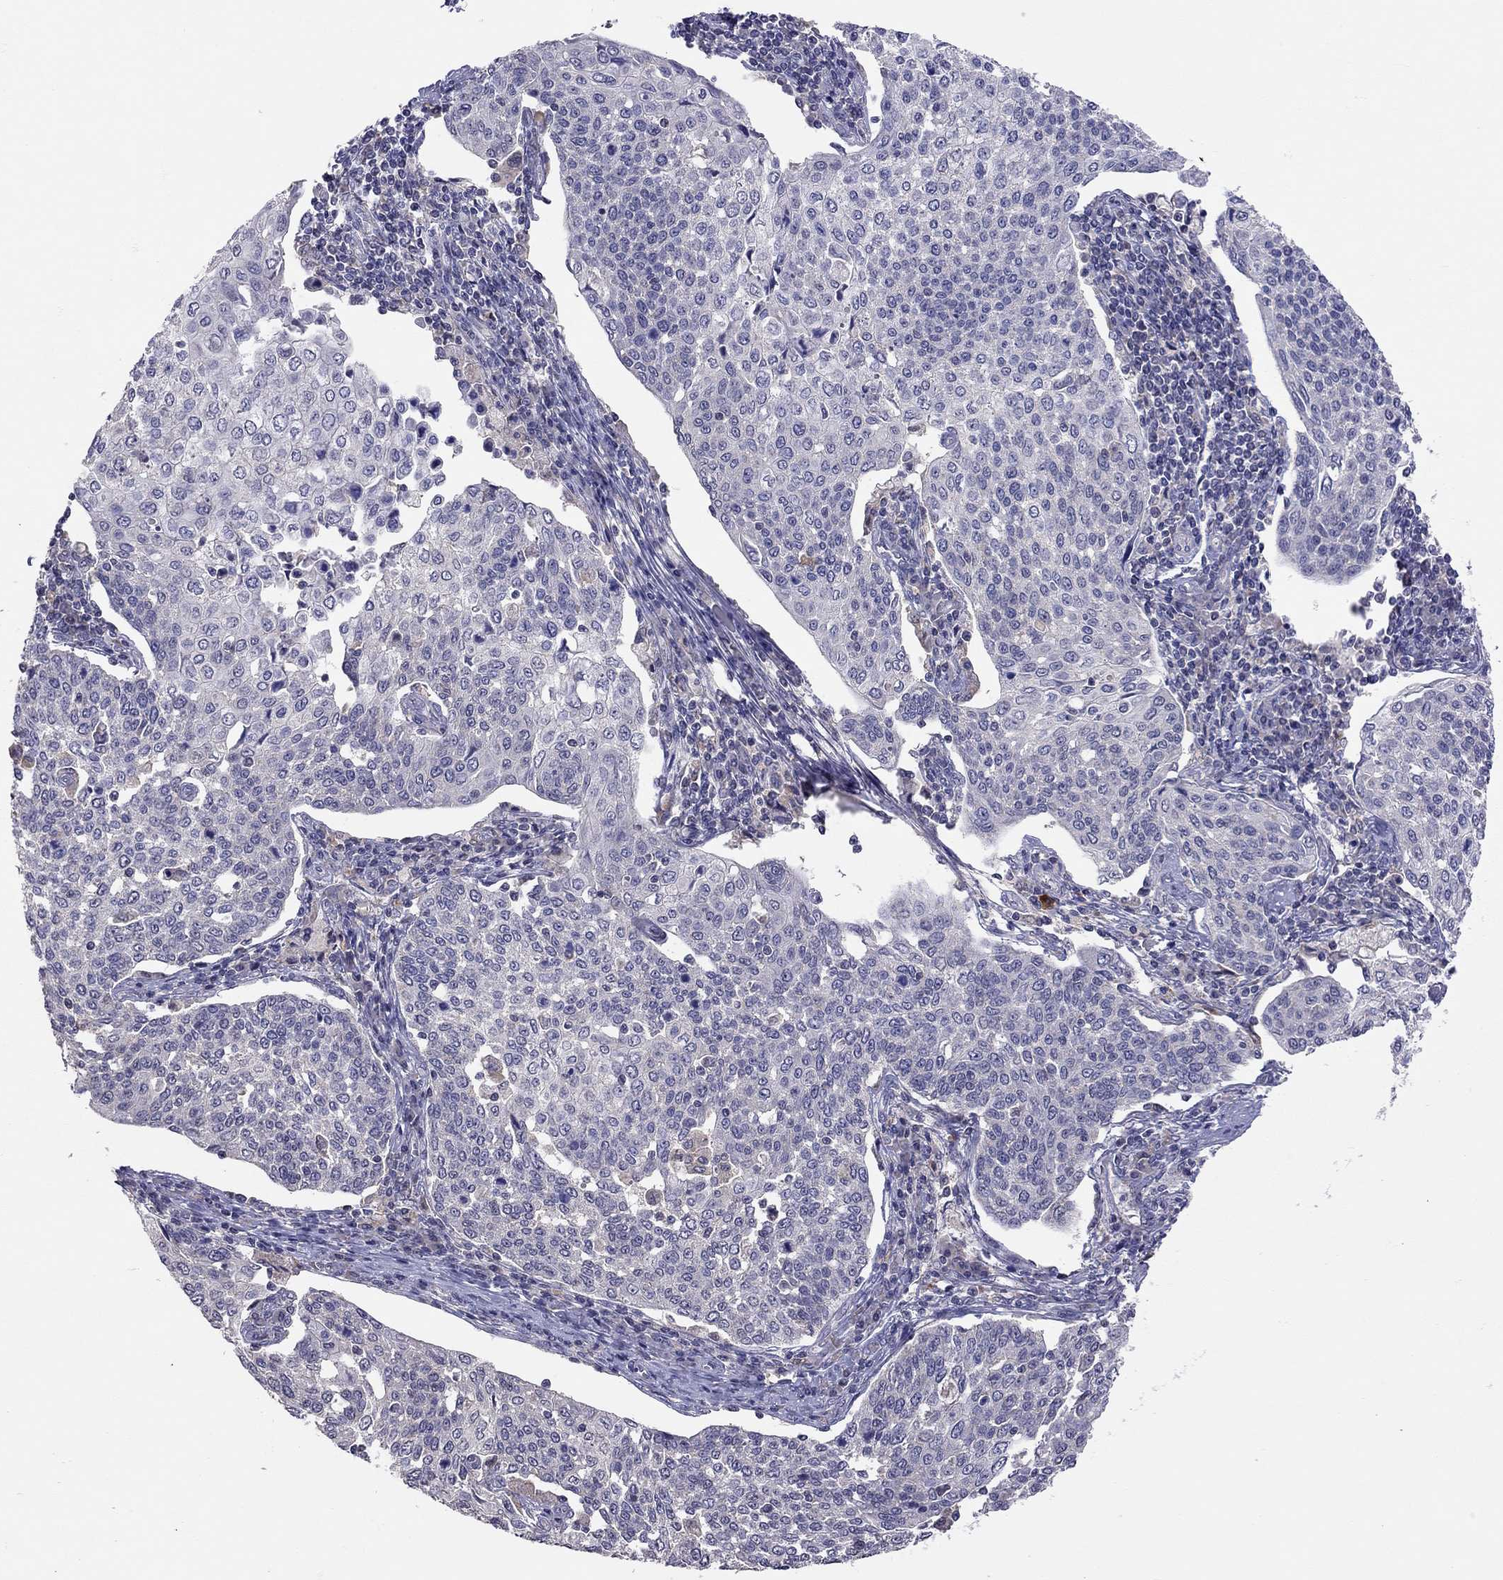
{"staining": {"intensity": "negative", "quantity": "none", "location": "none"}, "tissue": "cervical cancer", "cell_type": "Tumor cells", "image_type": "cancer", "snomed": [{"axis": "morphology", "description": "Squamous cell carcinoma, NOS"}, {"axis": "topography", "description": "Cervix"}], "caption": "This is an immunohistochemistry image of cervical cancer. There is no expression in tumor cells.", "gene": "RTP5", "patient": {"sex": "female", "age": 34}}